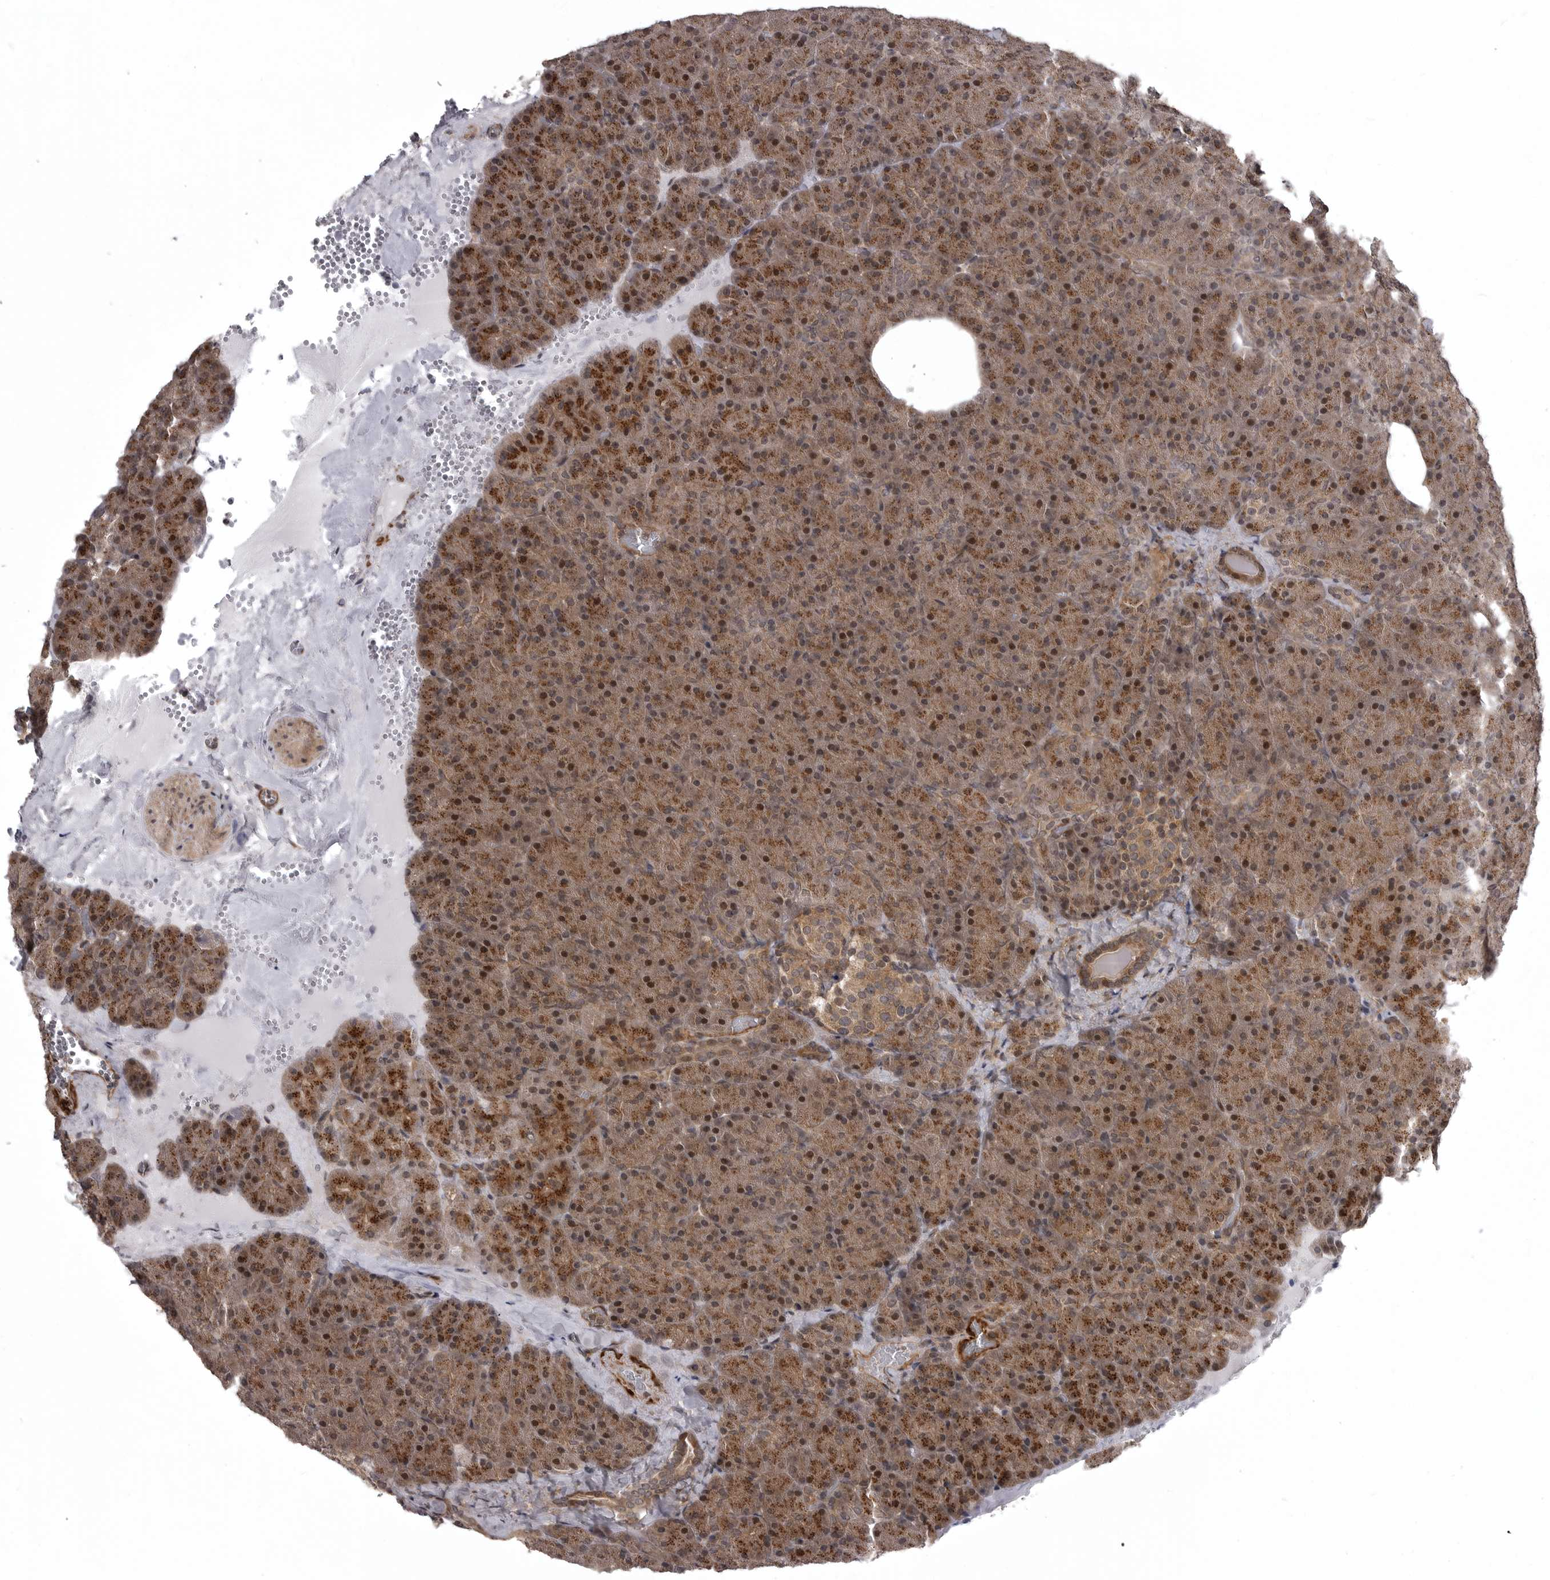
{"staining": {"intensity": "moderate", "quantity": ">75%", "location": "cytoplasmic/membranous,nuclear"}, "tissue": "pancreas", "cell_type": "Exocrine glandular cells", "image_type": "normal", "snomed": [{"axis": "morphology", "description": "Normal tissue, NOS"}, {"axis": "morphology", "description": "Carcinoid, malignant, NOS"}, {"axis": "topography", "description": "Pancreas"}], "caption": "IHC histopathology image of benign pancreas: human pancreas stained using immunohistochemistry (IHC) exhibits medium levels of moderate protein expression localized specifically in the cytoplasmic/membranous,nuclear of exocrine glandular cells, appearing as a cytoplasmic/membranous,nuclear brown color.", "gene": "SNX16", "patient": {"sex": "female", "age": 35}}